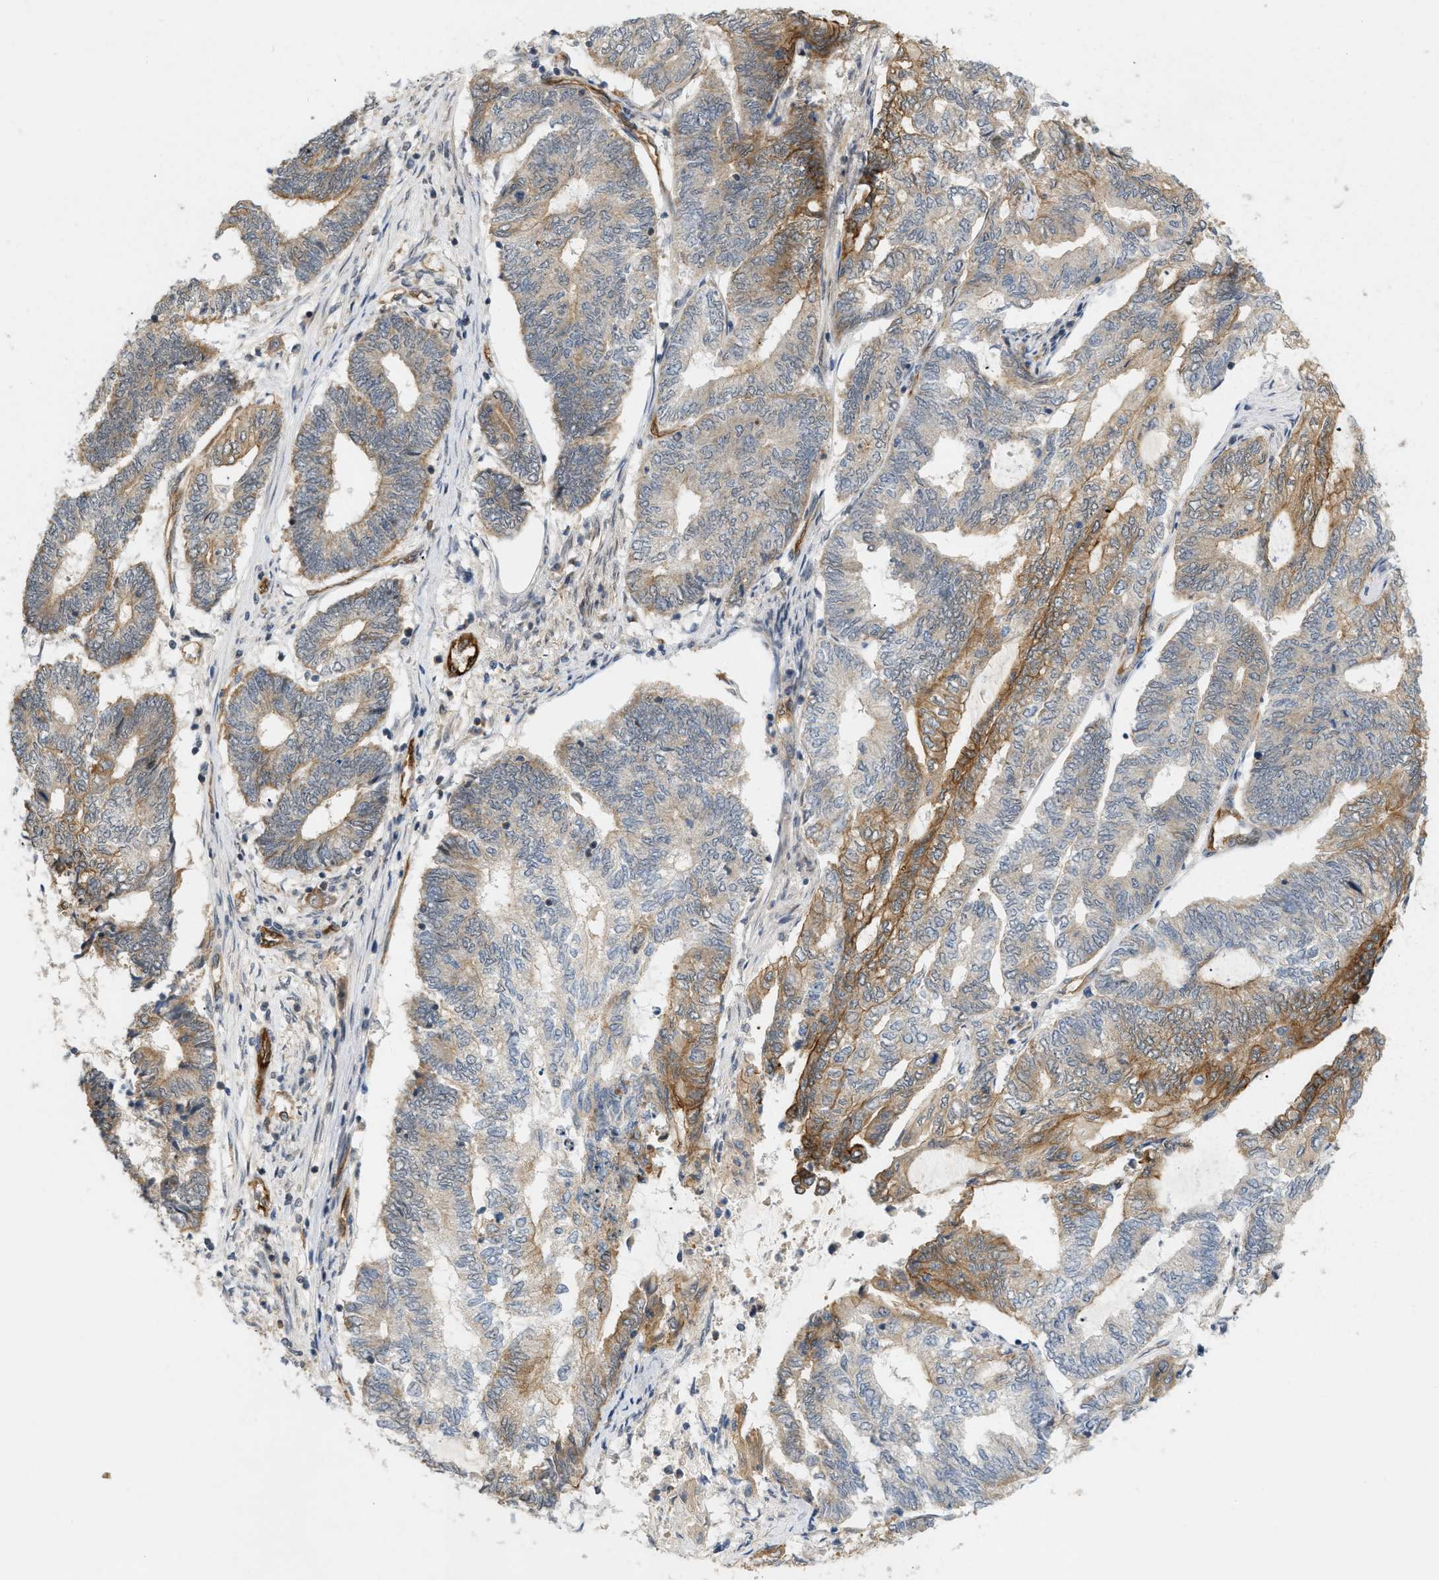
{"staining": {"intensity": "moderate", "quantity": "25%-75%", "location": "cytoplasmic/membranous"}, "tissue": "endometrial cancer", "cell_type": "Tumor cells", "image_type": "cancer", "snomed": [{"axis": "morphology", "description": "Adenocarcinoma, NOS"}, {"axis": "topography", "description": "Uterus"}, {"axis": "topography", "description": "Endometrium"}], "caption": "A histopathology image of endometrial cancer (adenocarcinoma) stained for a protein shows moderate cytoplasmic/membranous brown staining in tumor cells.", "gene": "PALMD", "patient": {"sex": "female", "age": 70}}